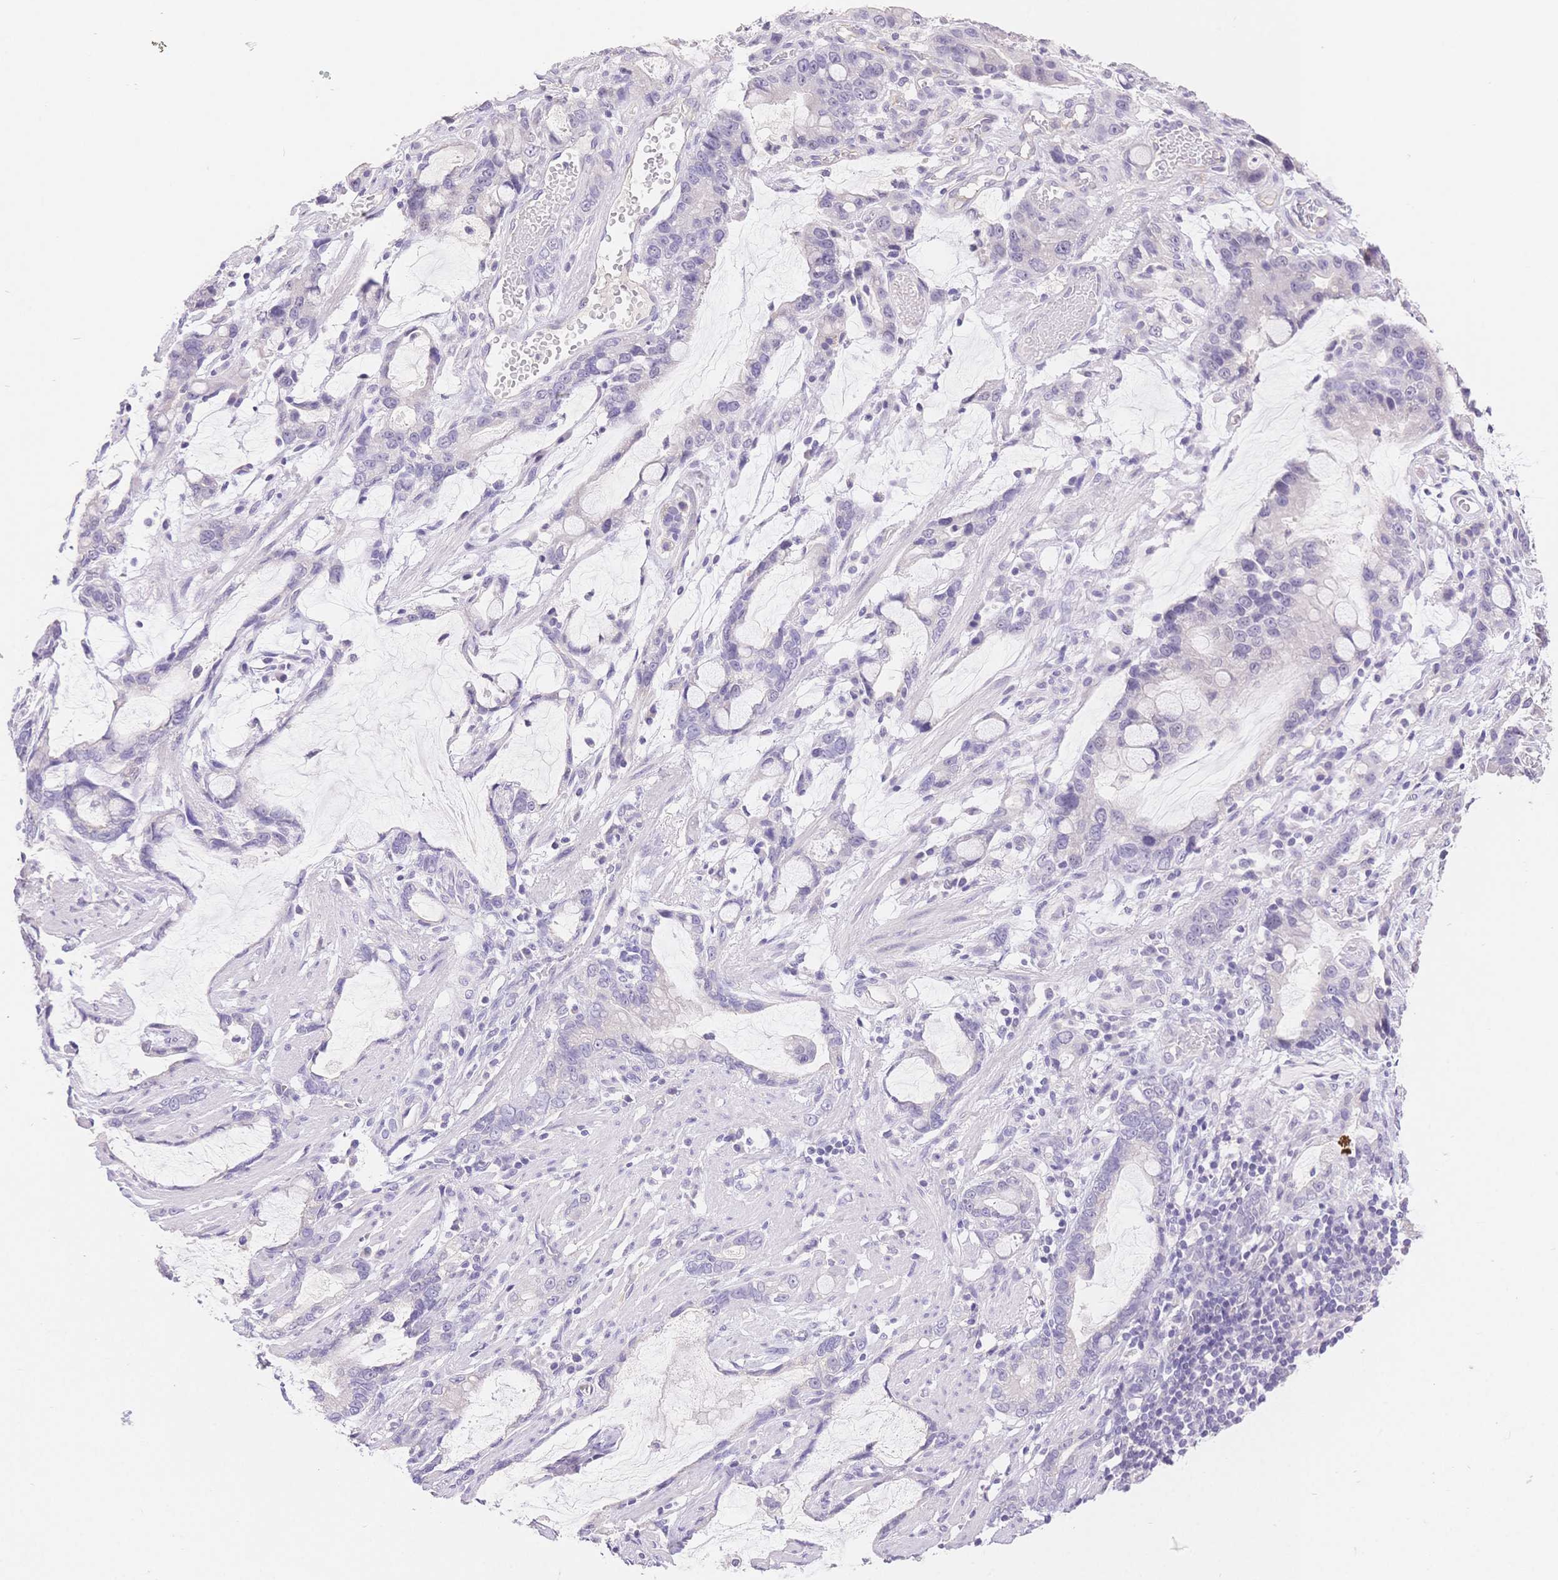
{"staining": {"intensity": "negative", "quantity": "none", "location": "none"}, "tissue": "stomach cancer", "cell_type": "Tumor cells", "image_type": "cancer", "snomed": [{"axis": "morphology", "description": "Adenocarcinoma, NOS"}, {"axis": "topography", "description": "Stomach"}], "caption": "IHC of human adenocarcinoma (stomach) reveals no expression in tumor cells.", "gene": "MYOM1", "patient": {"sex": "male", "age": 55}}